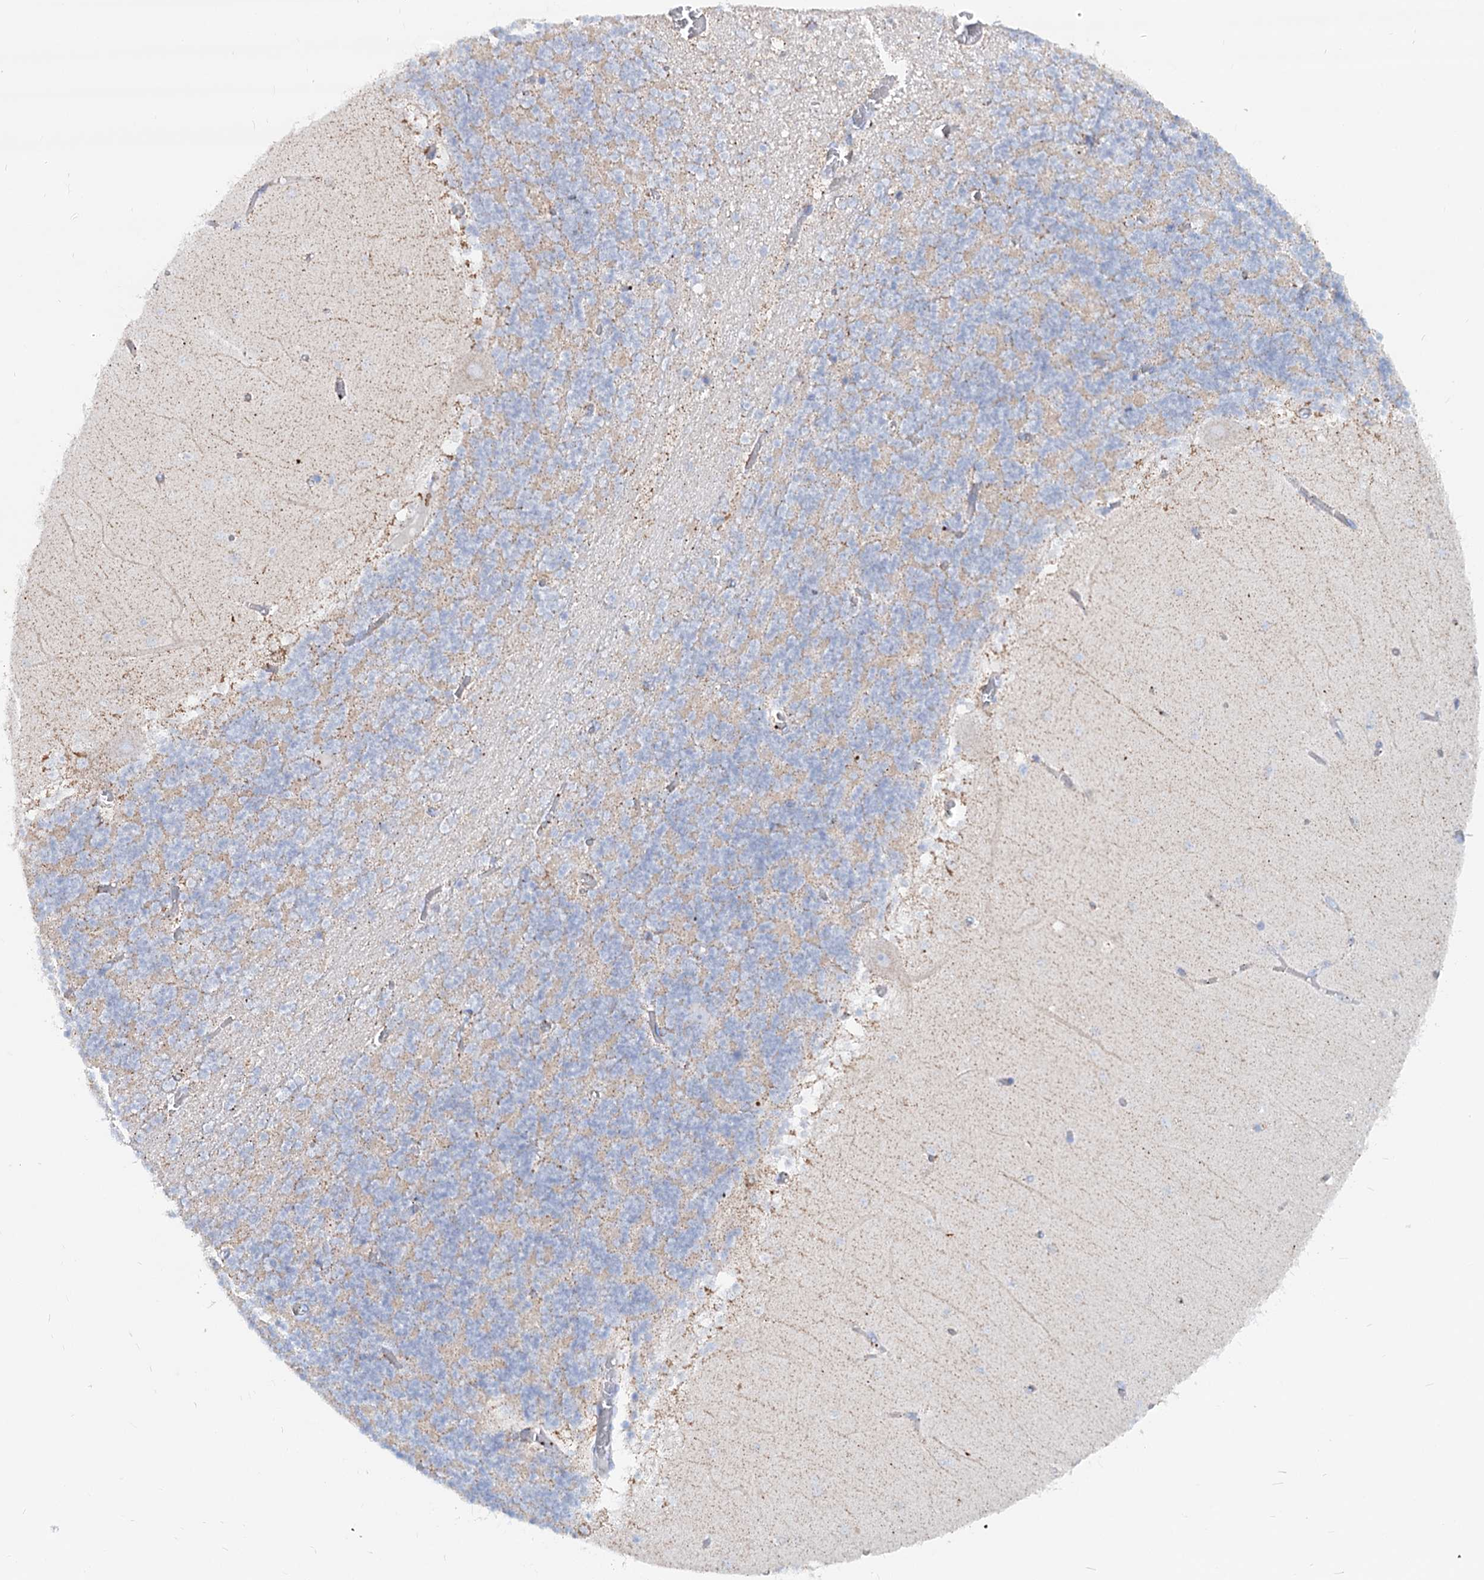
{"staining": {"intensity": "negative", "quantity": "none", "location": "none"}, "tissue": "cerebellum", "cell_type": "Cells in granular layer", "image_type": "normal", "snomed": [{"axis": "morphology", "description": "Normal tissue, NOS"}, {"axis": "topography", "description": "Cerebellum"}], "caption": "High power microscopy histopathology image of an immunohistochemistry (IHC) photomicrograph of benign cerebellum, revealing no significant expression in cells in granular layer. (Brightfield microscopy of DAB (3,3'-diaminobenzidine) immunohistochemistry (IHC) at high magnification).", "gene": "MCCC2", "patient": {"sex": "female", "age": 28}}